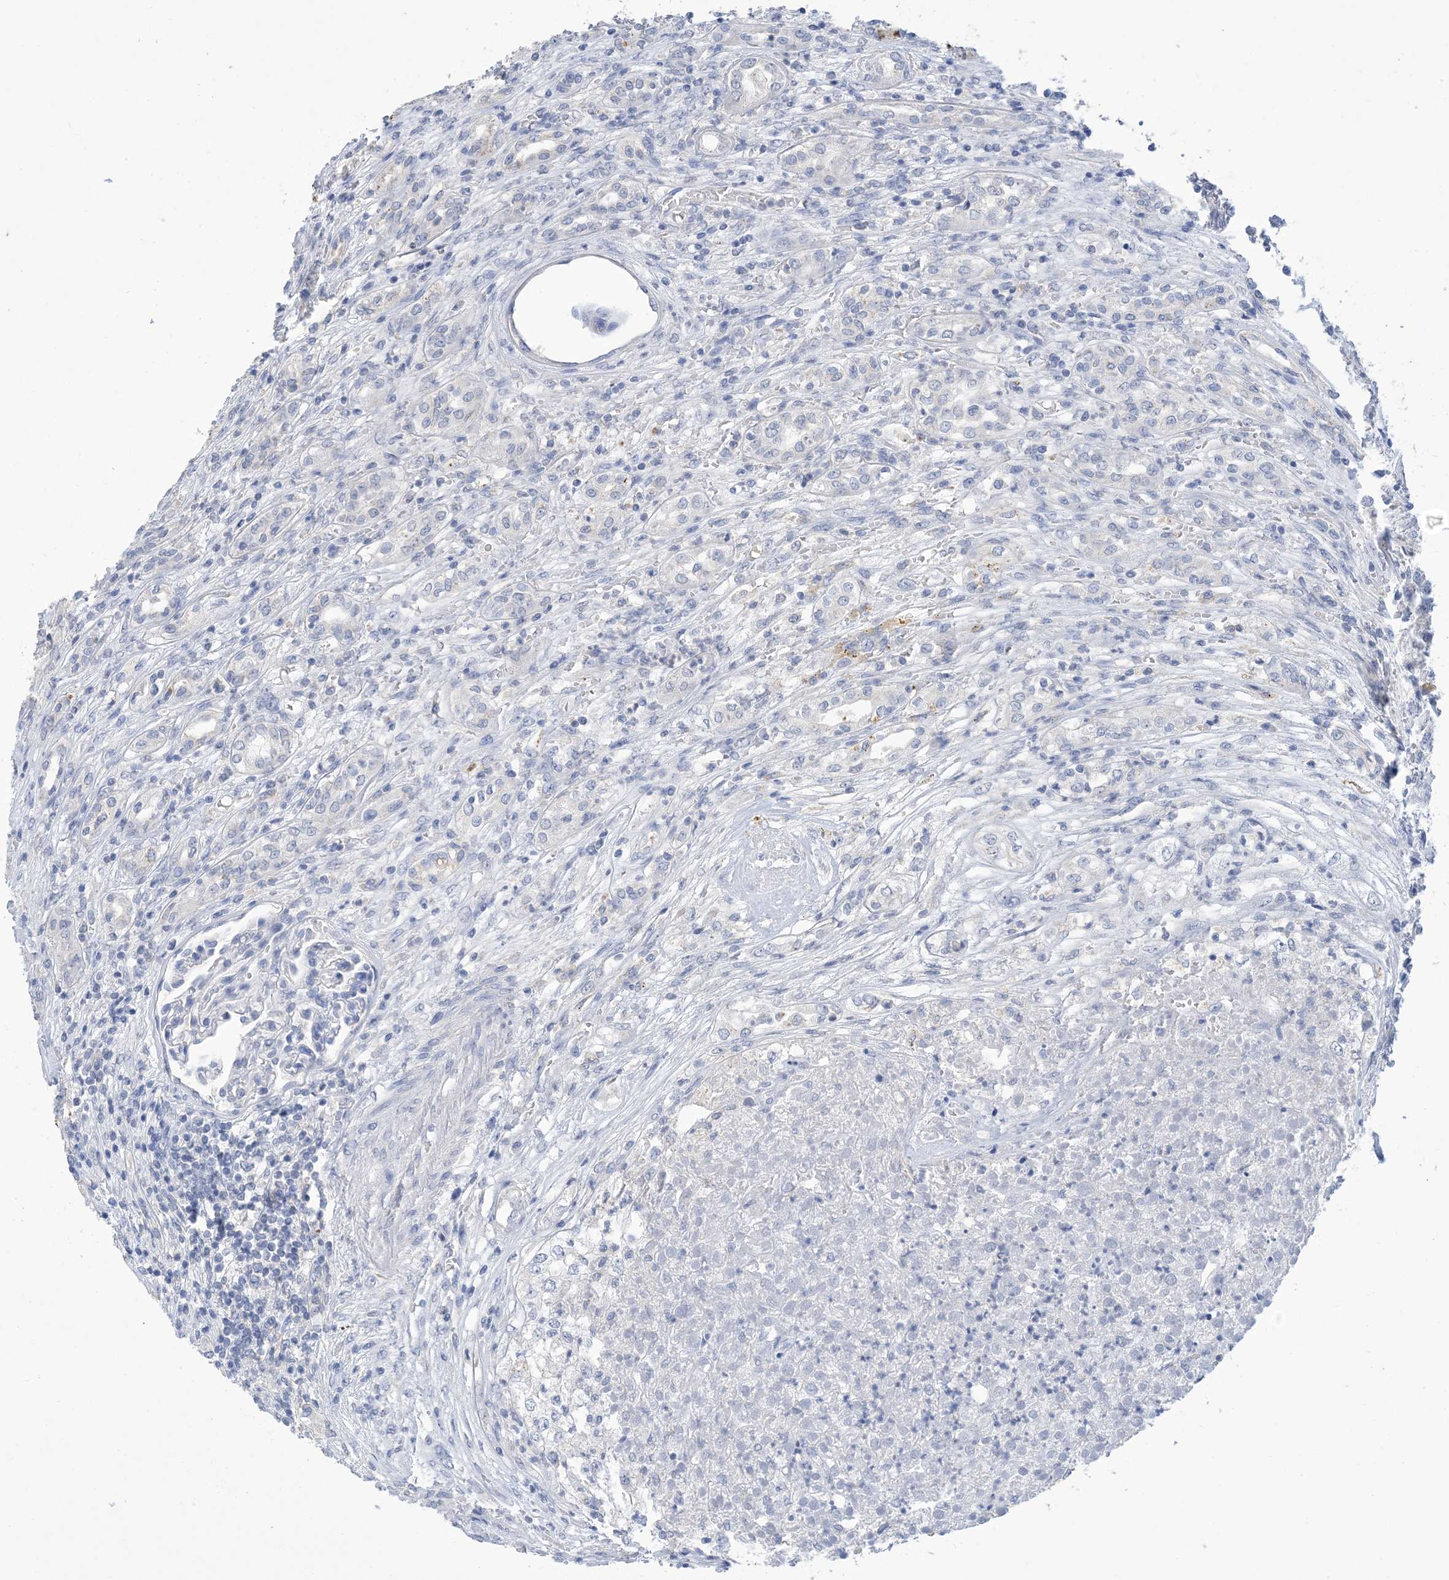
{"staining": {"intensity": "negative", "quantity": "none", "location": "none"}, "tissue": "renal cancer", "cell_type": "Tumor cells", "image_type": "cancer", "snomed": [{"axis": "morphology", "description": "Adenocarcinoma, NOS"}, {"axis": "topography", "description": "Kidney"}], "caption": "An image of renal adenocarcinoma stained for a protein demonstrates no brown staining in tumor cells.", "gene": "DSC3", "patient": {"sex": "female", "age": 54}}